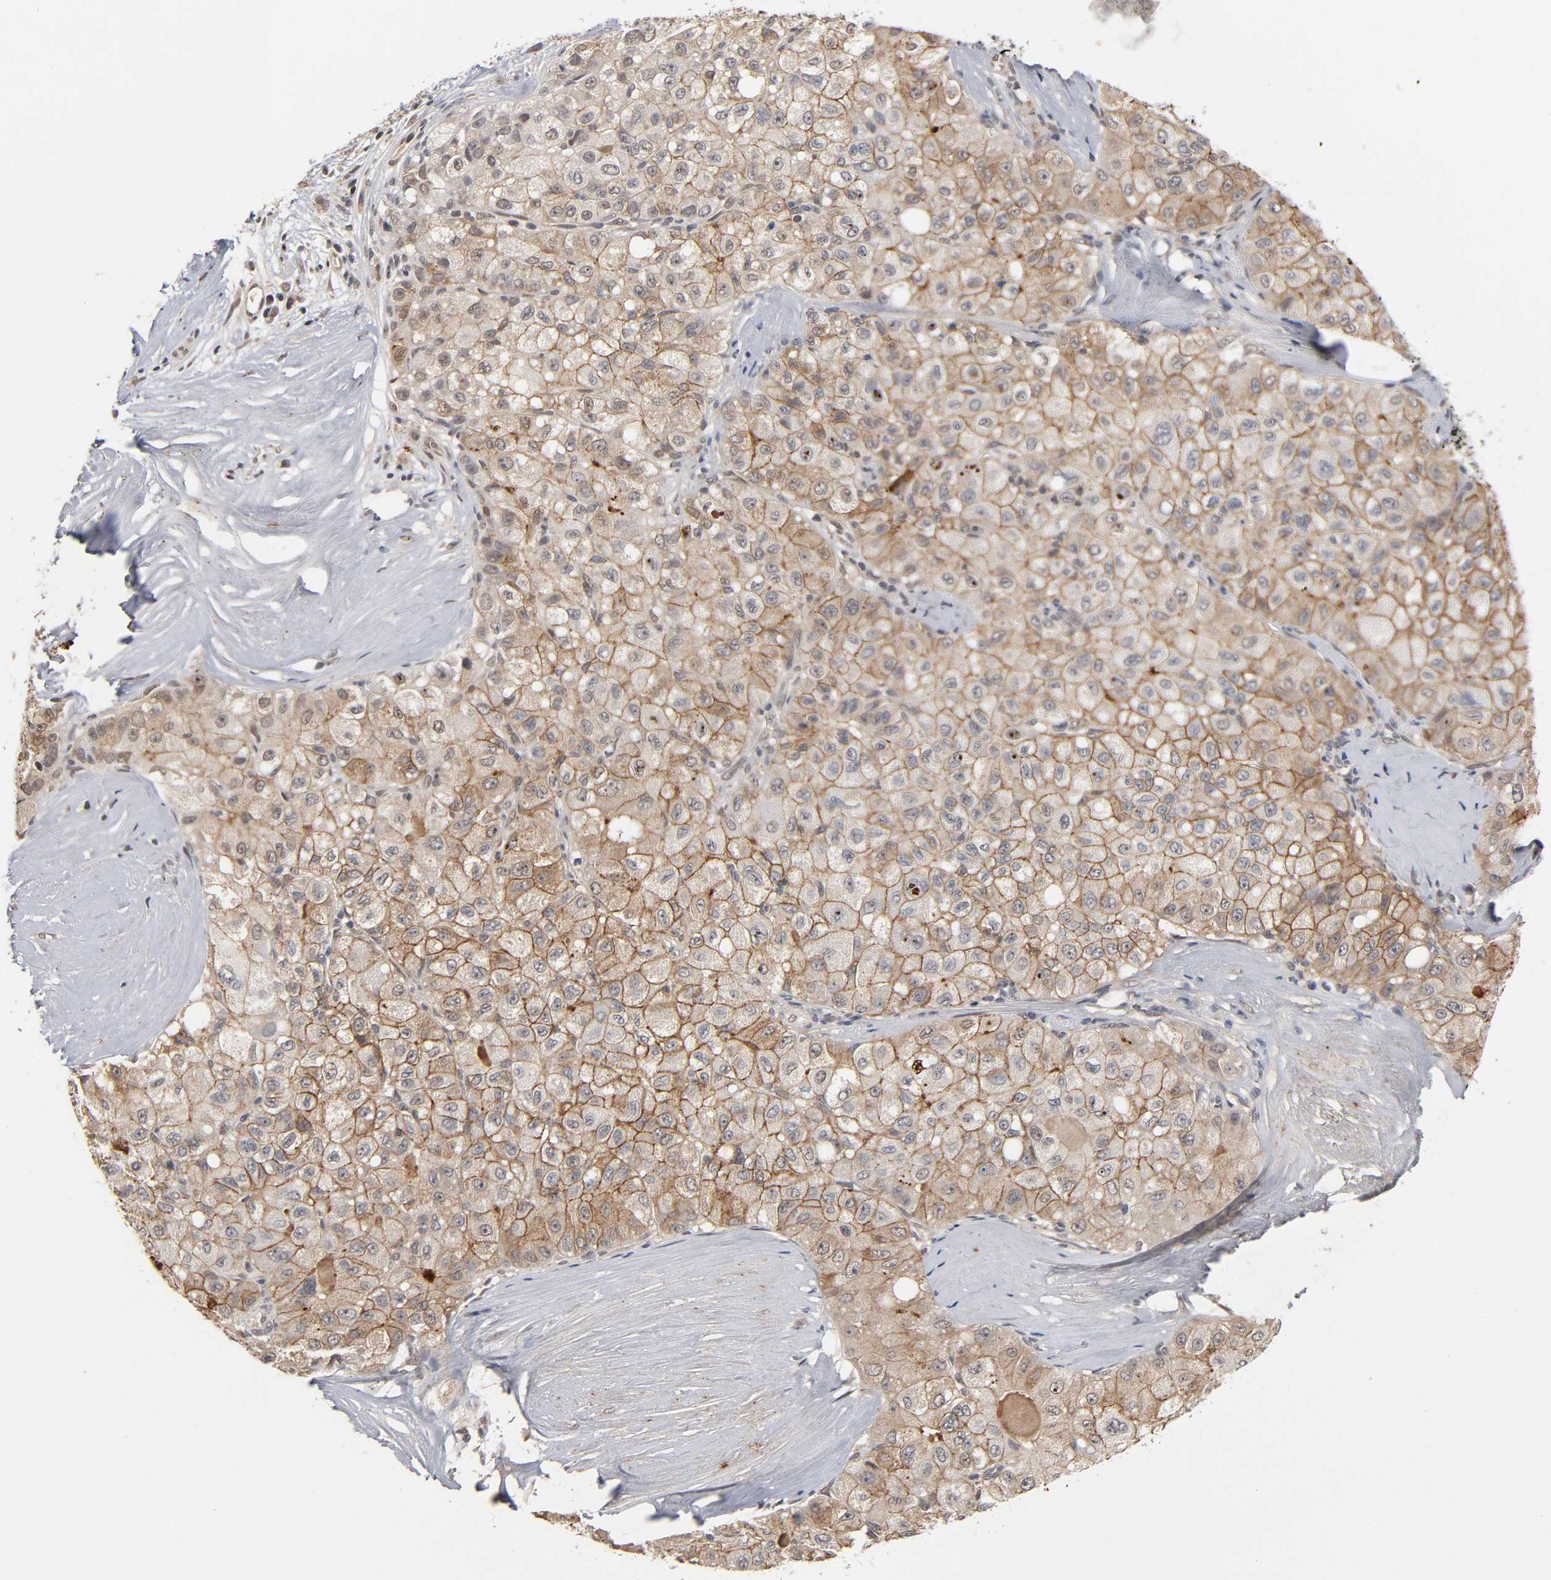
{"staining": {"intensity": "moderate", "quantity": ">75%", "location": "cytoplasmic/membranous"}, "tissue": "liver cancer", "cell_type": "Tumor cells", "image_type": "cancer", "snomed": [{"axis": "morphology", "description": "Carcinoma, Hepatocellular, NOS"}, {"axis": "topography", "description": "Liver"}], "caption": "Liver cancer (hepatocellular carcinoma) stained for a protein shows moderate cytoplasmic/membranous positivity in tumor cells.", "gene": "HTR1E", "patient": {"sex": "male", "age": 80}}